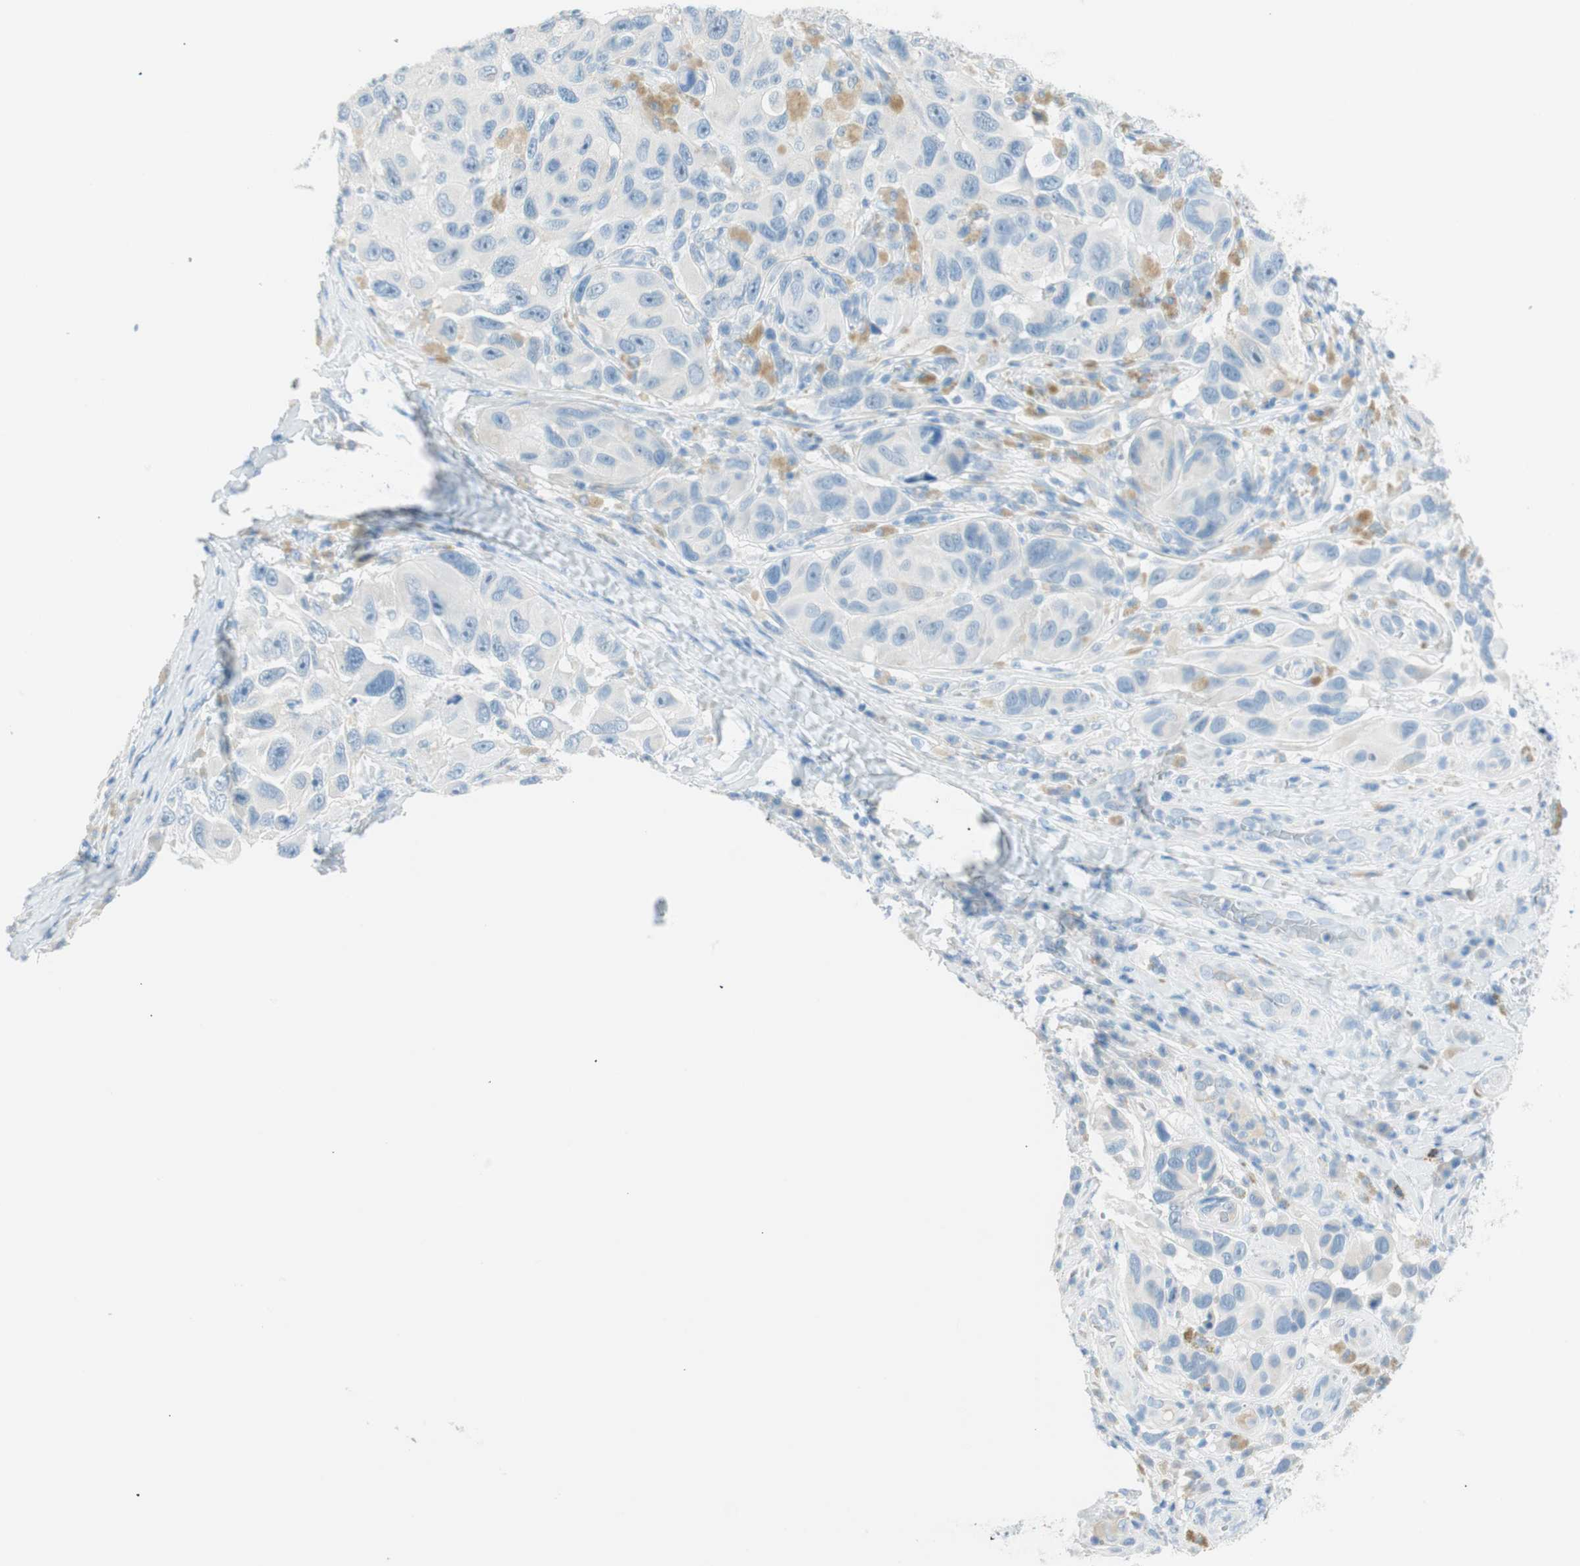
{"staining": {"intensity": "negative", "quantity": "none", "location": "none"}, "tissue": "melanoma", "cell_type": "Tumor cells", "image_type": "cancer", "snomed": [{"axis": "morphology", "description": "Malignant melanoma, NOS"}, {"axis": "topography", "description": "Skin"}], "caption": "Tumor cells show no significant expression in melanoma.", "gene": "TNFRSF13C", "patient": {"sex": "female", "age": 73}}